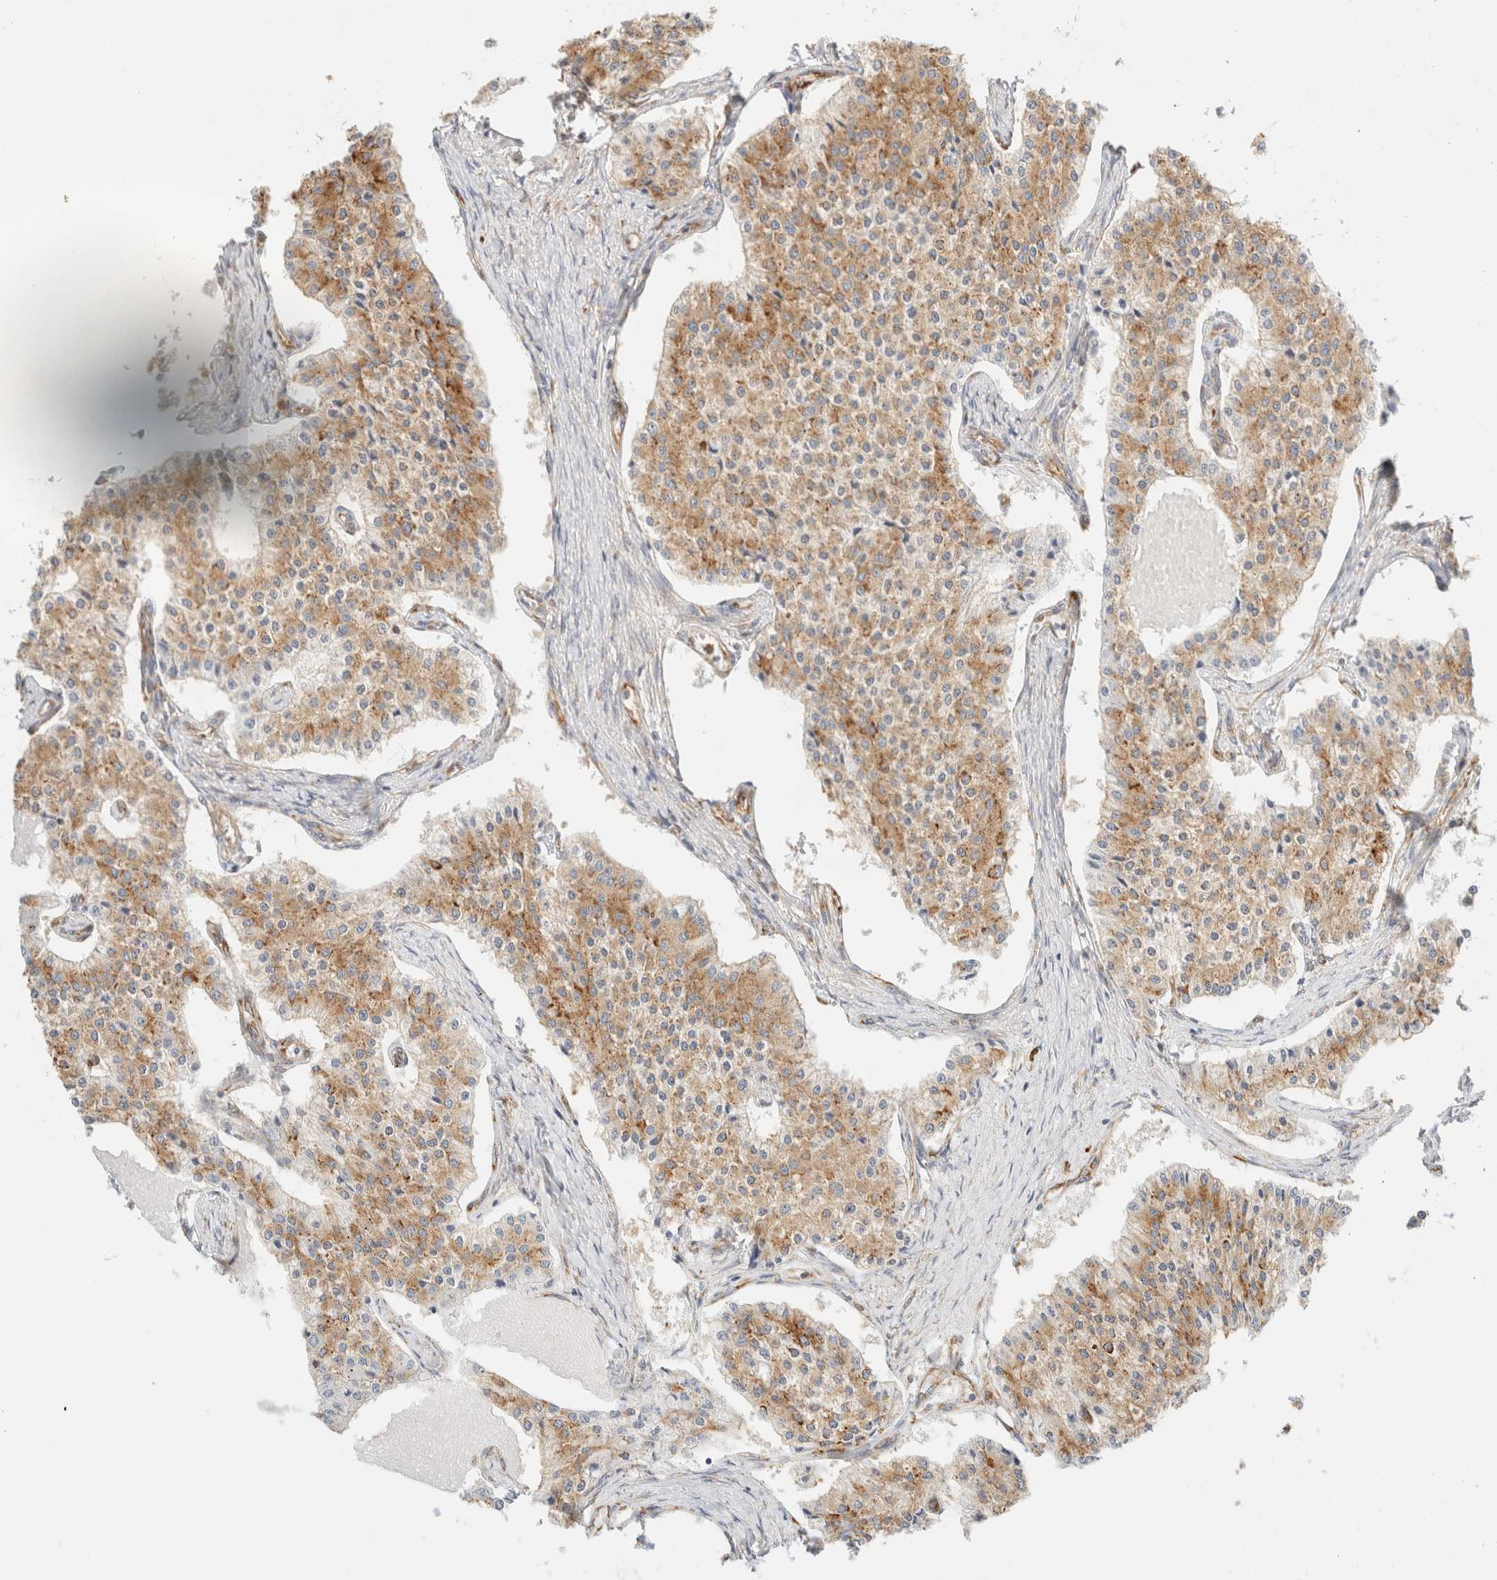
{"staining": {"intensity": "moderate", "quantity": ">75%", "location": "cytoplasmic/membranous"}, "tissue": "carcinoid", "cell_type": "Tumor cells", "image_type": "cancer", "snomed": [{"axis": "morphology", "description": "Carcinoid, malignant, NOS"}, {"axis": "topography", "description": "Colon"}], "caption": "DAB immunohistochemical staining of carcinoid exhibits moderate cytoplasmic/membranous protein positivity in about >75% of tumor cells. Using DAB (3,3'-diaminobenzidine) (brown) and hematoxylin (blue) stains, captured at high magnification using brightfield microscopy.", "gene": "ZC2HC1A", "patient": {"sex": "female", "age": 52}}